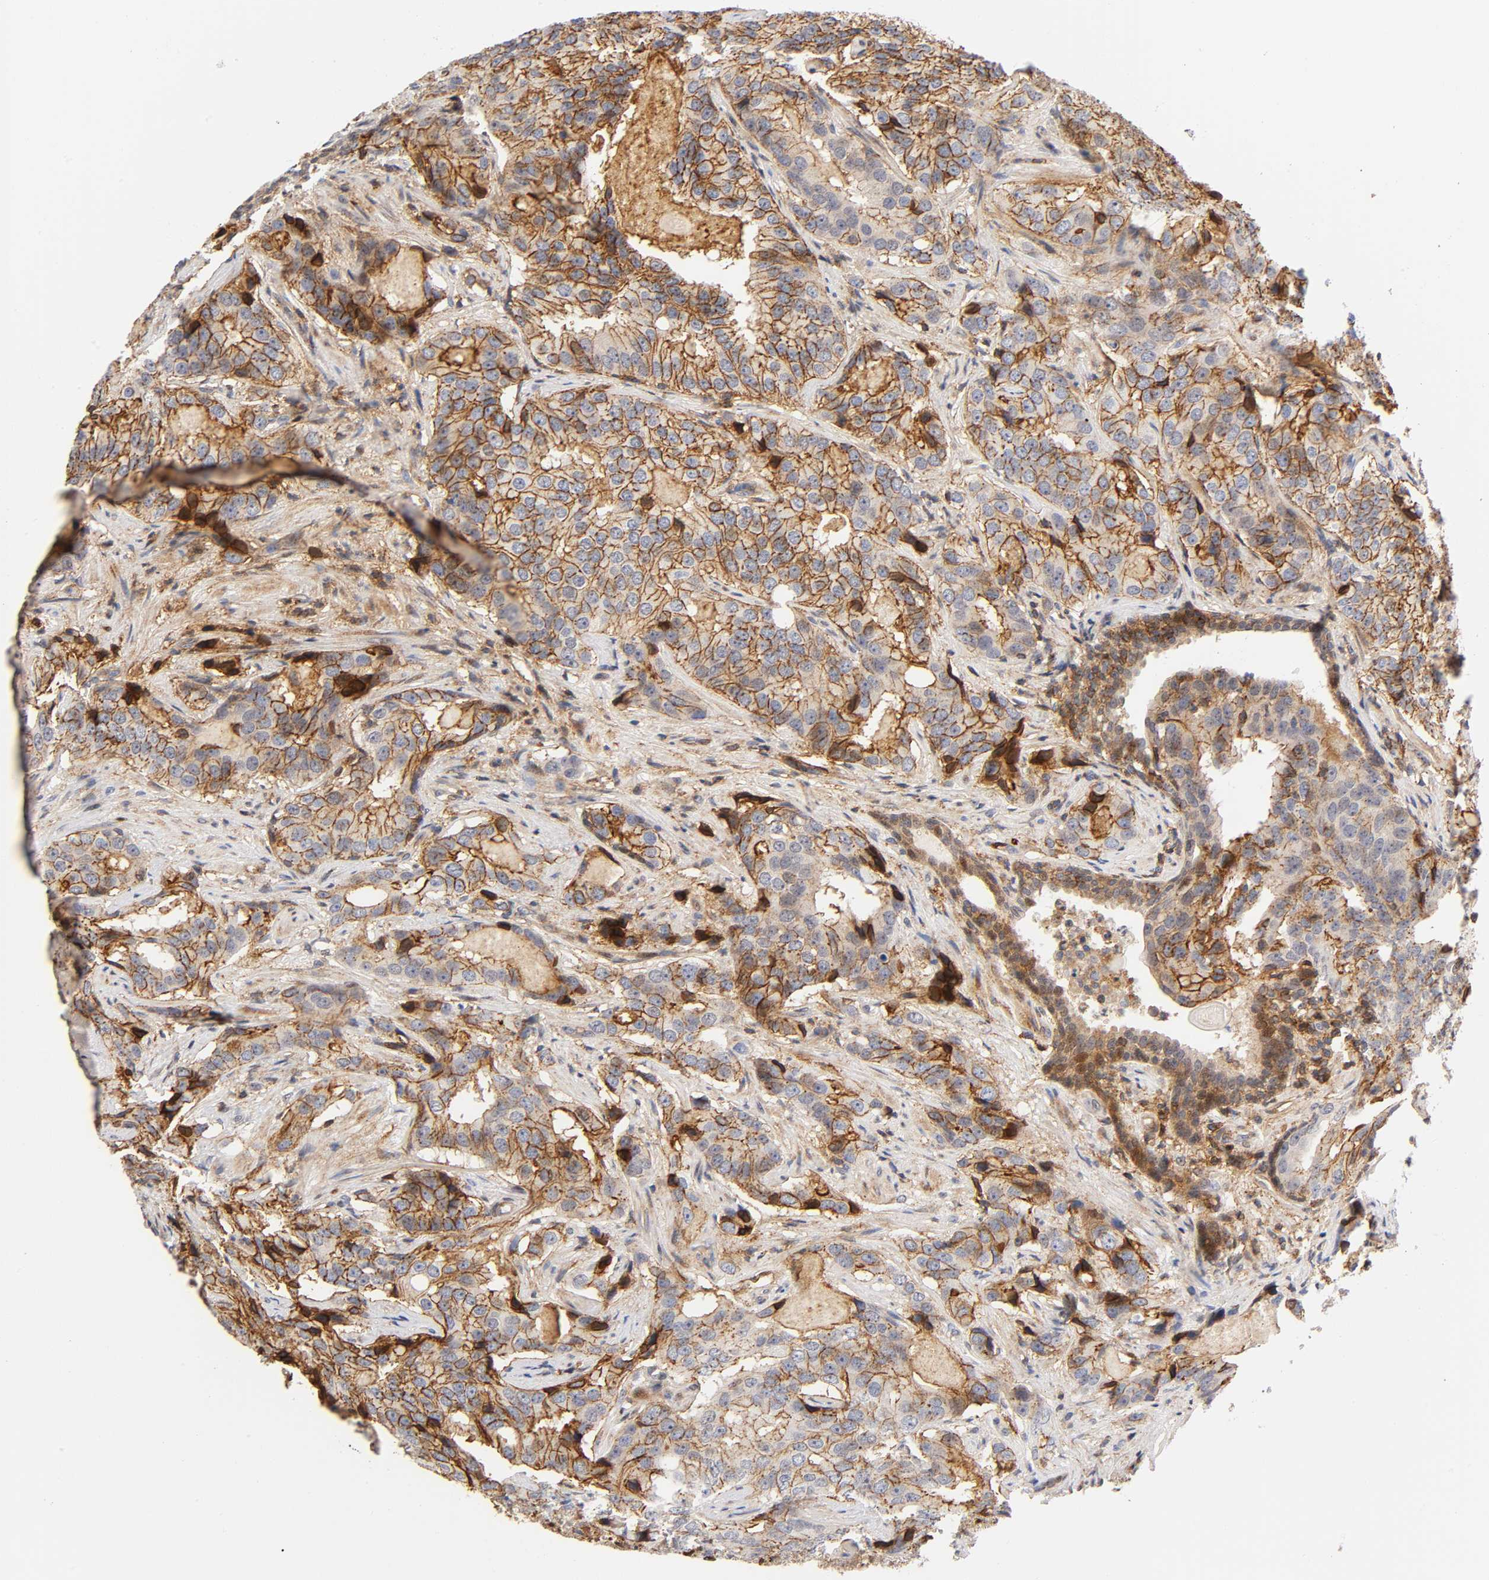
{"staining": {"intensity": "moderate", "quantity": ">75%", "location": "cytoplasmic/membranous,nuclear"}, "tissue": "prostate cancer", "cell_type": "Tumor cells", "image_type": "cancer", "snomed": [{"axis": "morphology", "description": "Adenocarcinoma, High grade"}, {"axis": "topography", "description": "Prostate"}], "caption": "There is medium levels of moderate cytoplasmic/membranous and nuclear positivity in tumor cells of prostate high-grade adenocarcinoma, as demonstrated by immunohistochemical staining (brown color).", "gene": "ANXA7", "patient": {"sex": "male", "age": 58}}